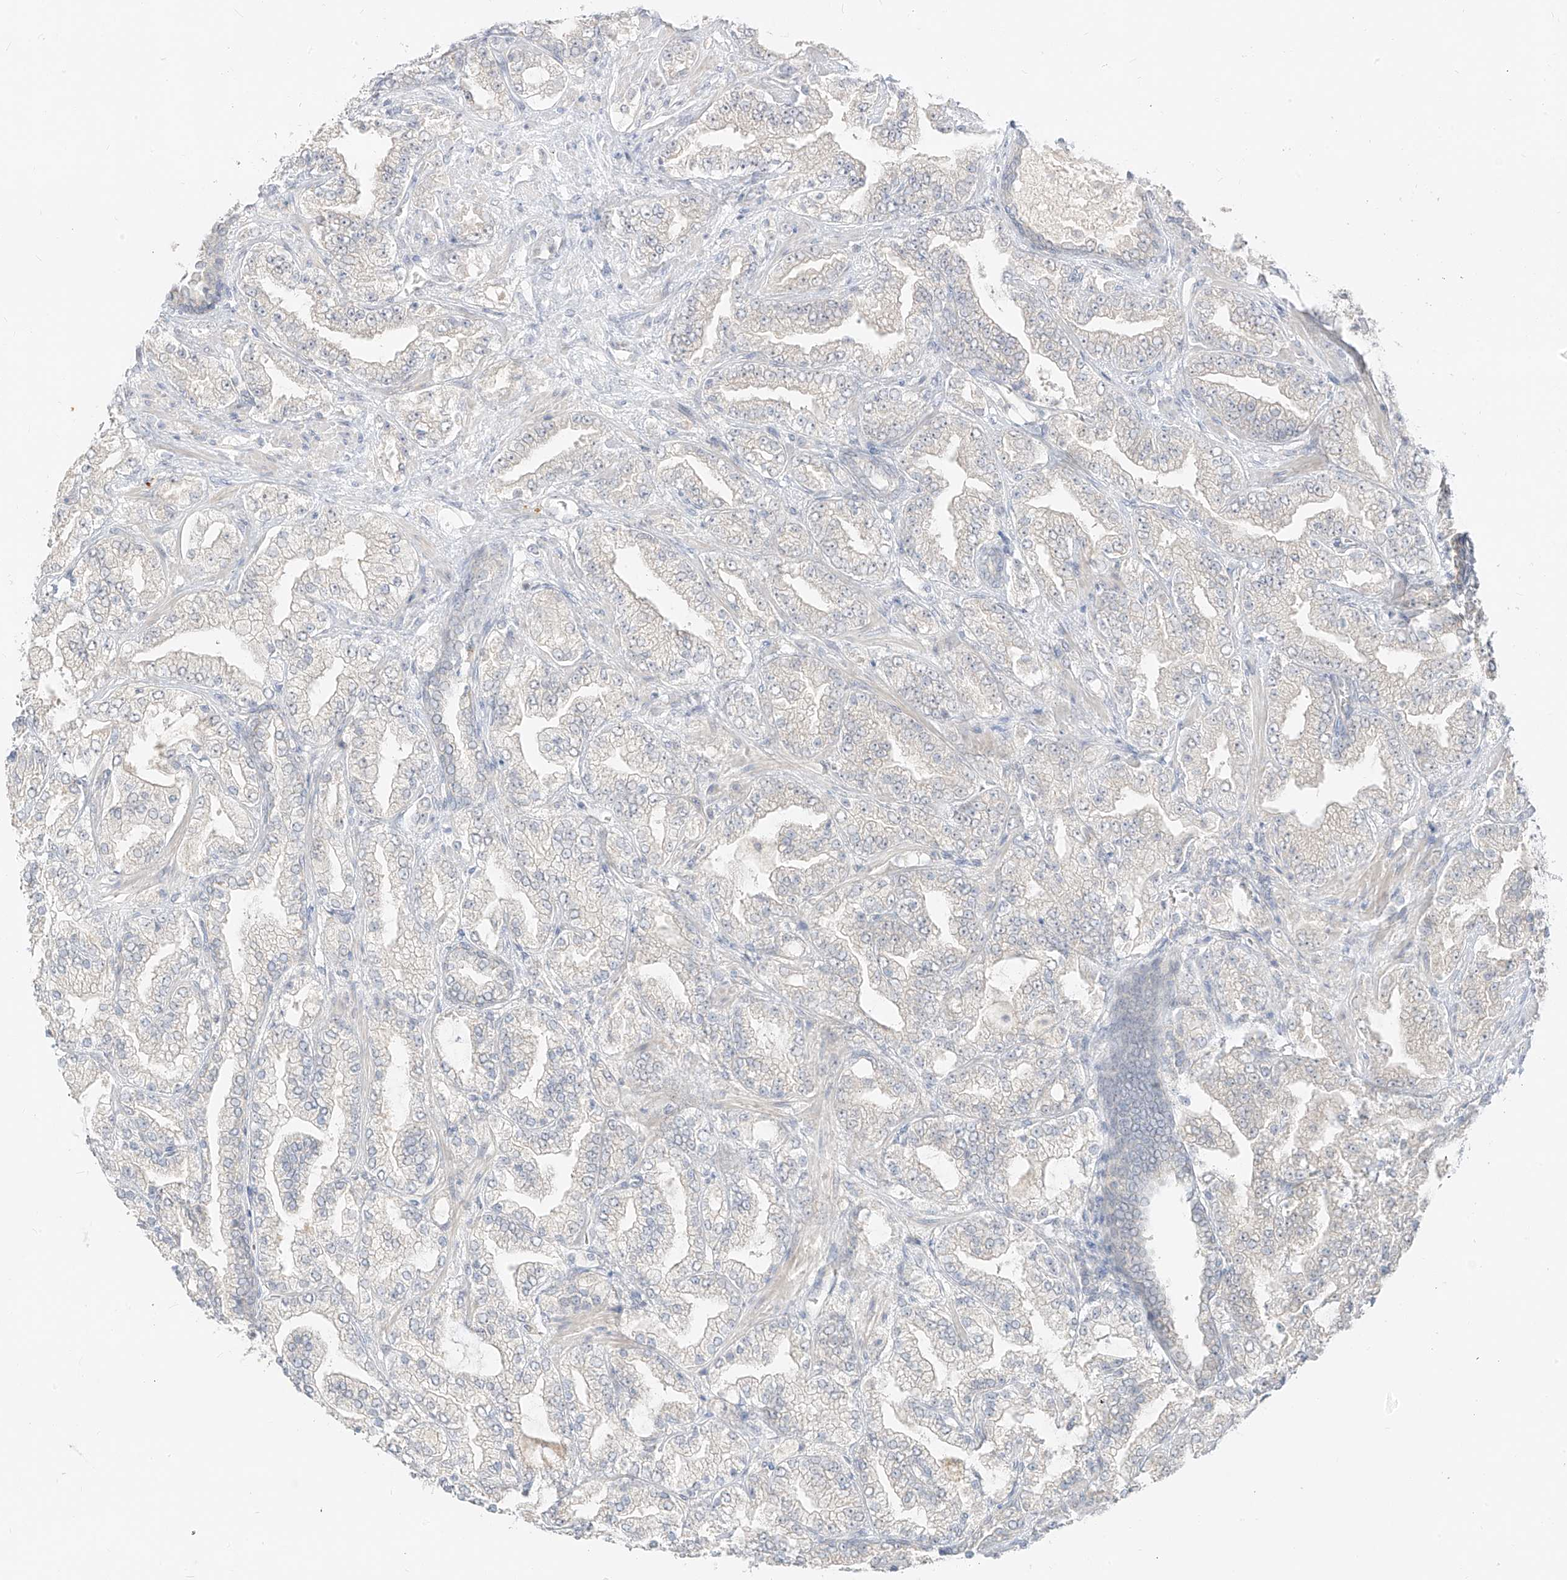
{"staining": {"intensity": "negative", "quantity": "none", "location": "none"}, "tissue": "prostate cancer", "cell_type": "Tumor cells", "image_type": "cancer", "snomed": [{"axis": "morphology", "description": "Adenocarcinoma, High grade"}, {"axis": "topography", "description": "Prostate"}], "caption": "Protein analysis of high-grade adenocarcinoma (prostate) reveals no significant staining in tumor cells.", "gene": "LIPT1", "patient": {"sex": "male", "age": 64}}